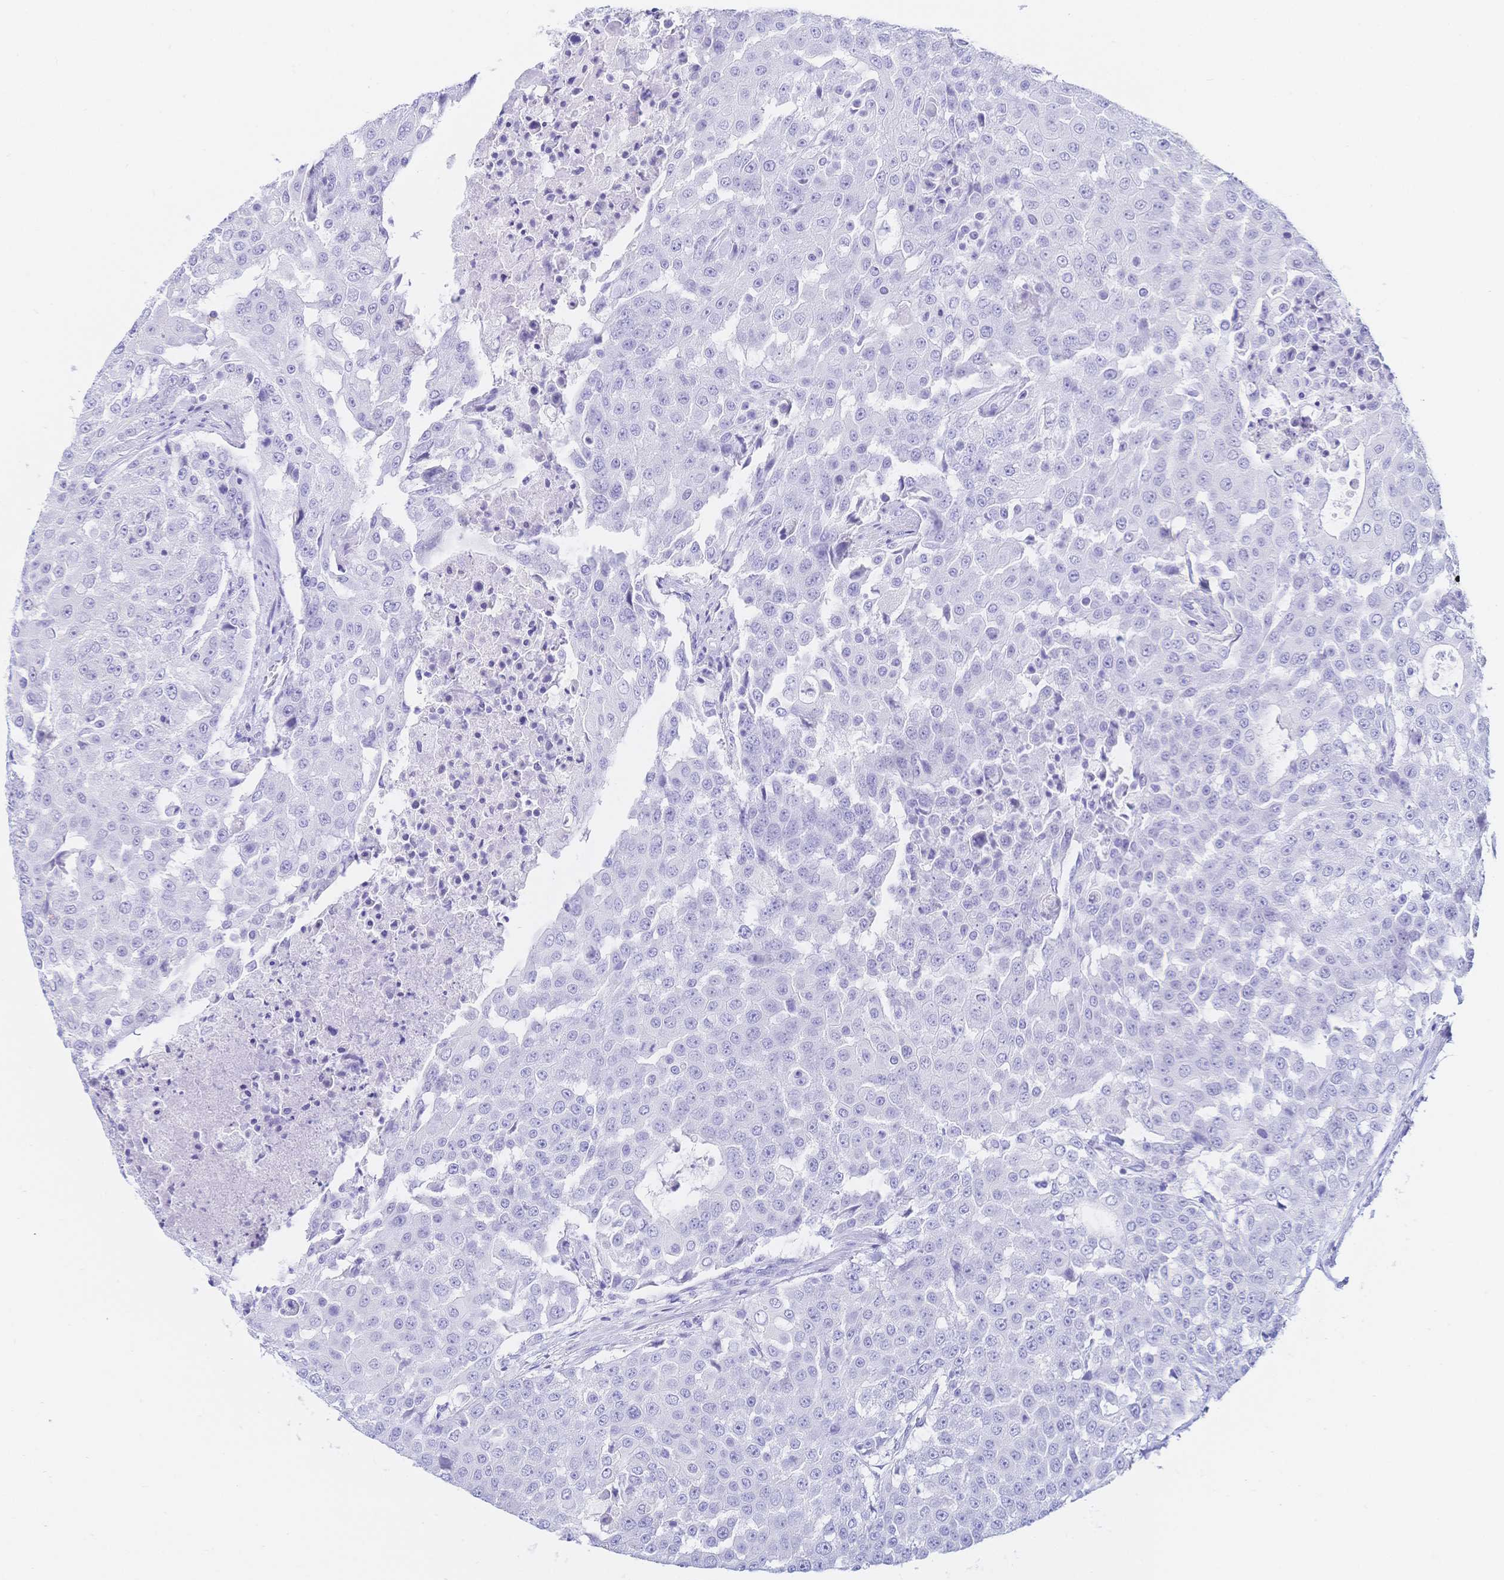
{"staining": {"intensity": "negative", "quantity": "none", "location": "none"}, "tissue": "urothelial cancer", "cell_type": "Tumor cells", "image_type": "cancer", "snomed": [{"axis": "morphology", "description": "Urothelial carcinoma, High grade"}, {"axis": "topography", "description": "Urinary bladder"}], "caption": "Tumor cells show no significant staining in urothelial cancer.", "gene": "MEP1B", "patient": {"sex": "female", "age": 63}}